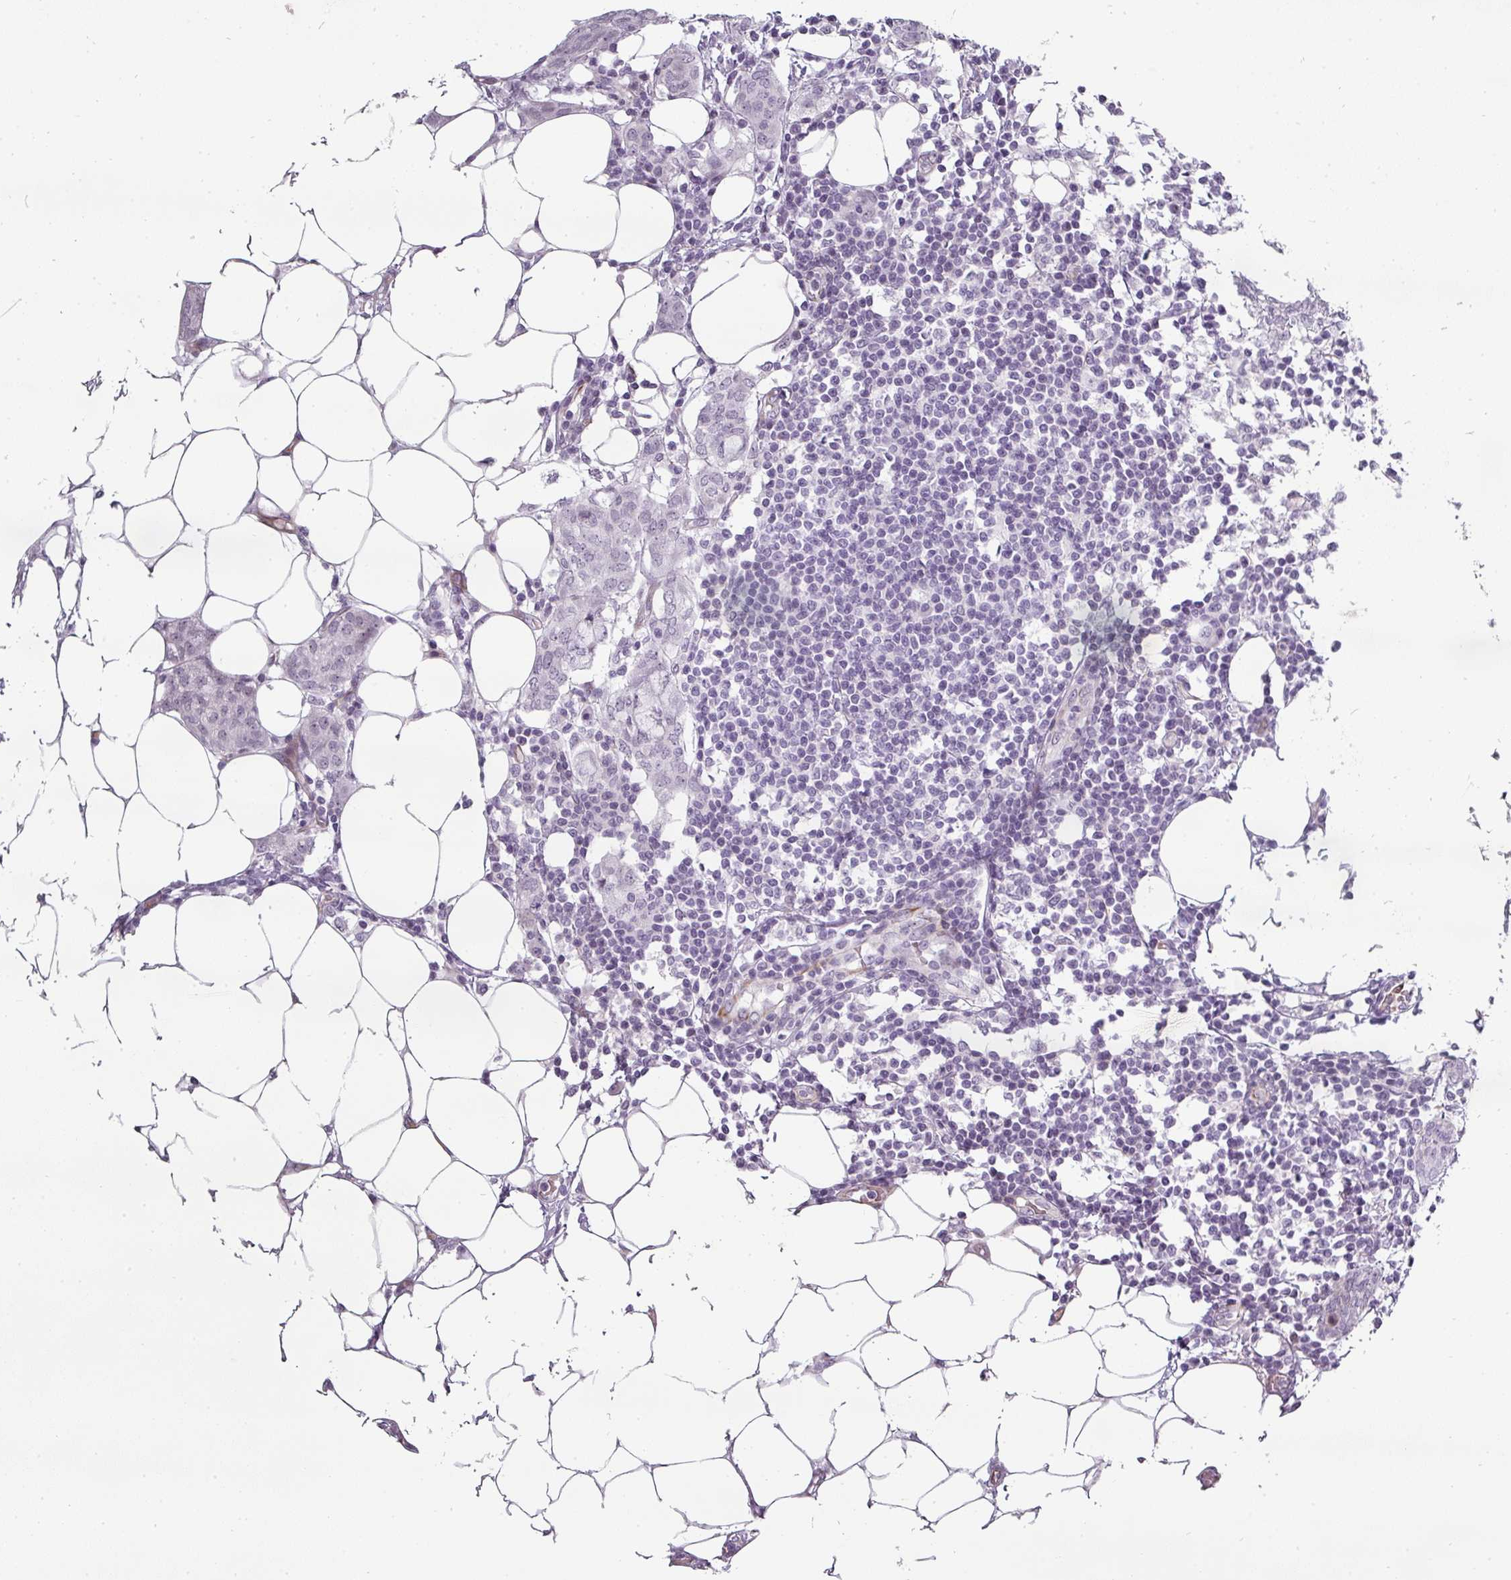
{"staining": {"intensity": "negative", "quantity": "none", "location": "none"}, "tissue": "breast cancer", "cell_type": "Tumor cells", "image_type": "cancer", "snomed": [{"axis": "morphology", "description": "Duct carcinoma"}, {"axis": "topography", "description": "Breast"}], "caption": "Breast cancer (intraductal carcinoma) was stained to show a protein in brown. There is no significant staining in tumor cells. (DAB (3,3'-diaminobenzidine) immunohistochemistry visualized using brightfield microscopy, high magnification).", "gene": "CHRDL1", "patient": {"sex": "female", "age": 72}}